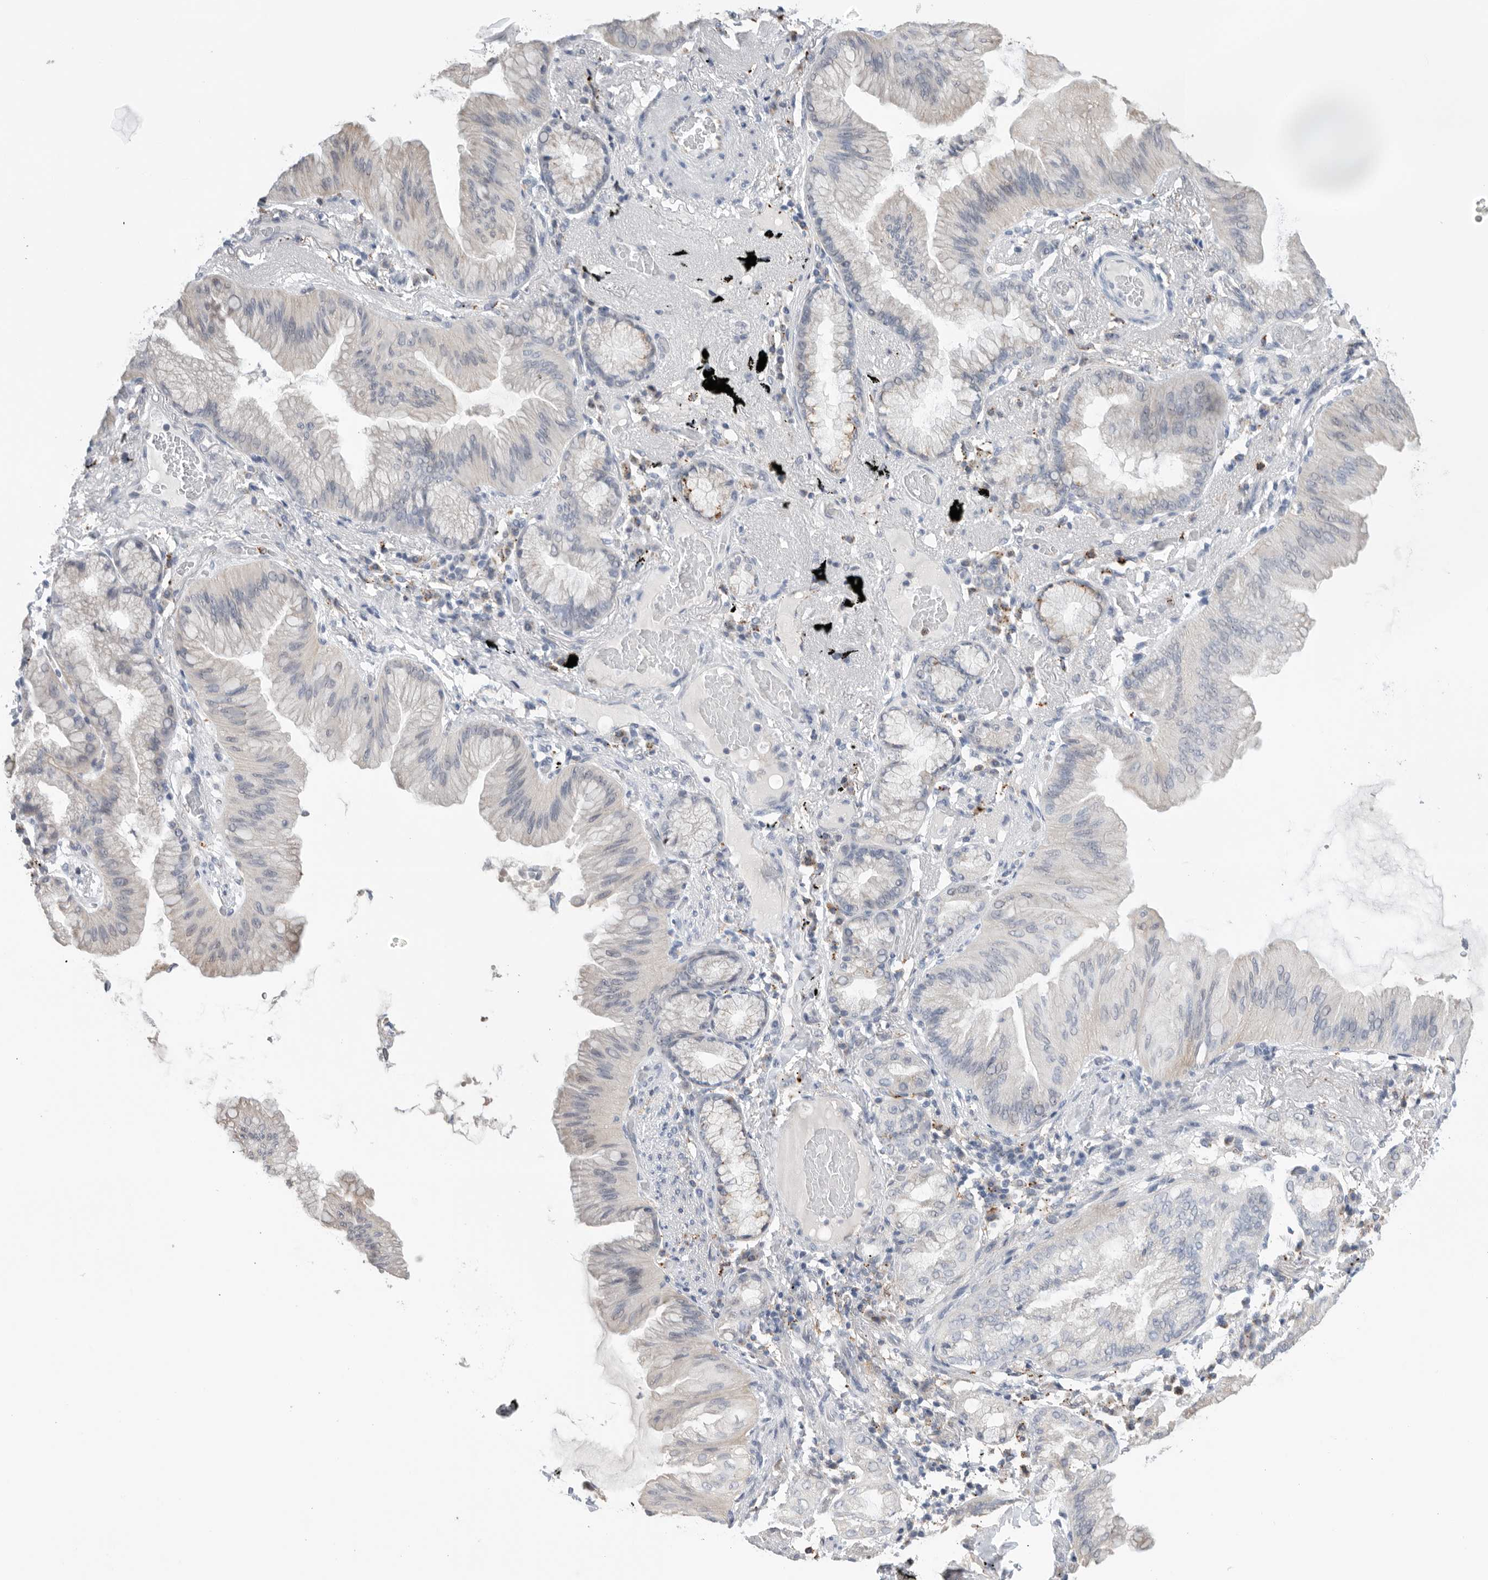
{"staining": {"intensity": "negative", "quantity": "none", "location": "none"}, "tissue": "lung cancer", "cell_type": "Tumor cells", "image_type": "cancer", "snomed": [{"axis": "morphology", "description": "Adenocarcinoma, NOS"}, {"axis": "topography", "description": "Lung"}], "caption": "DAB immunohistochemical staining of lung cancer (adenocarcinoma) demonstrates no significant expression in tumor cells.", "gene": "GGH", "patient": {"sex": "female", "age": 70}}